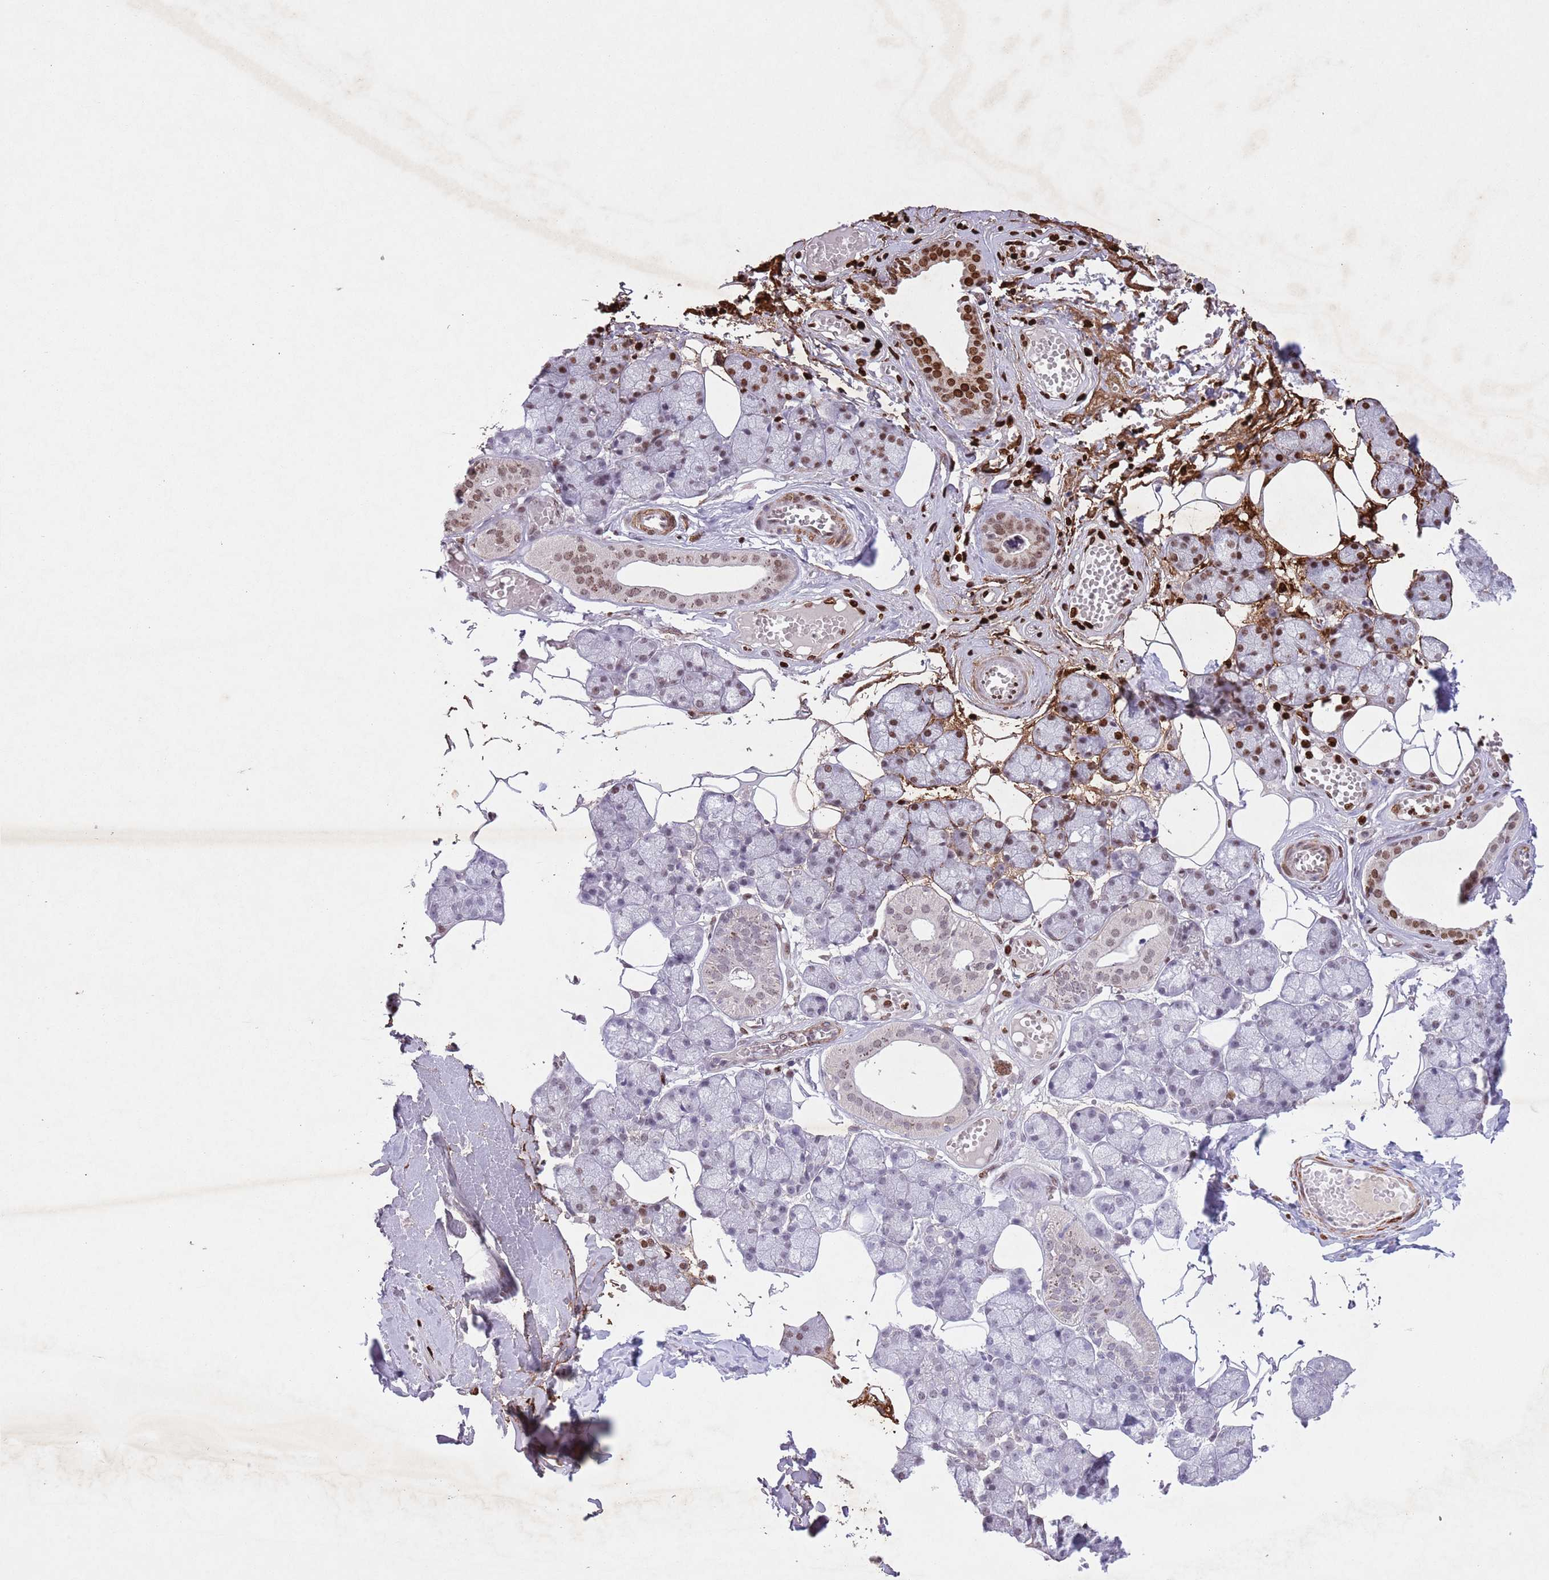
{"staining": {"intensity": "strong", "quantity": "<25%", "location": "nuclear"}, "tissue": "salivary gland", "cell_type": "Glandular cells", "image_type": "normal", "snomed": [{"axis": "morphology", "description": "Normal tissue, NOS"}, {"axis": "topography", "description": "Salivary gland"}], "caption": "Strong nuclear staining for a protein is identified in approximately <25% of glandular cells of unremarkable salivary gland using IHC.", "gene": "CCNI", "patient": {"sex": "male", "age": 62}}